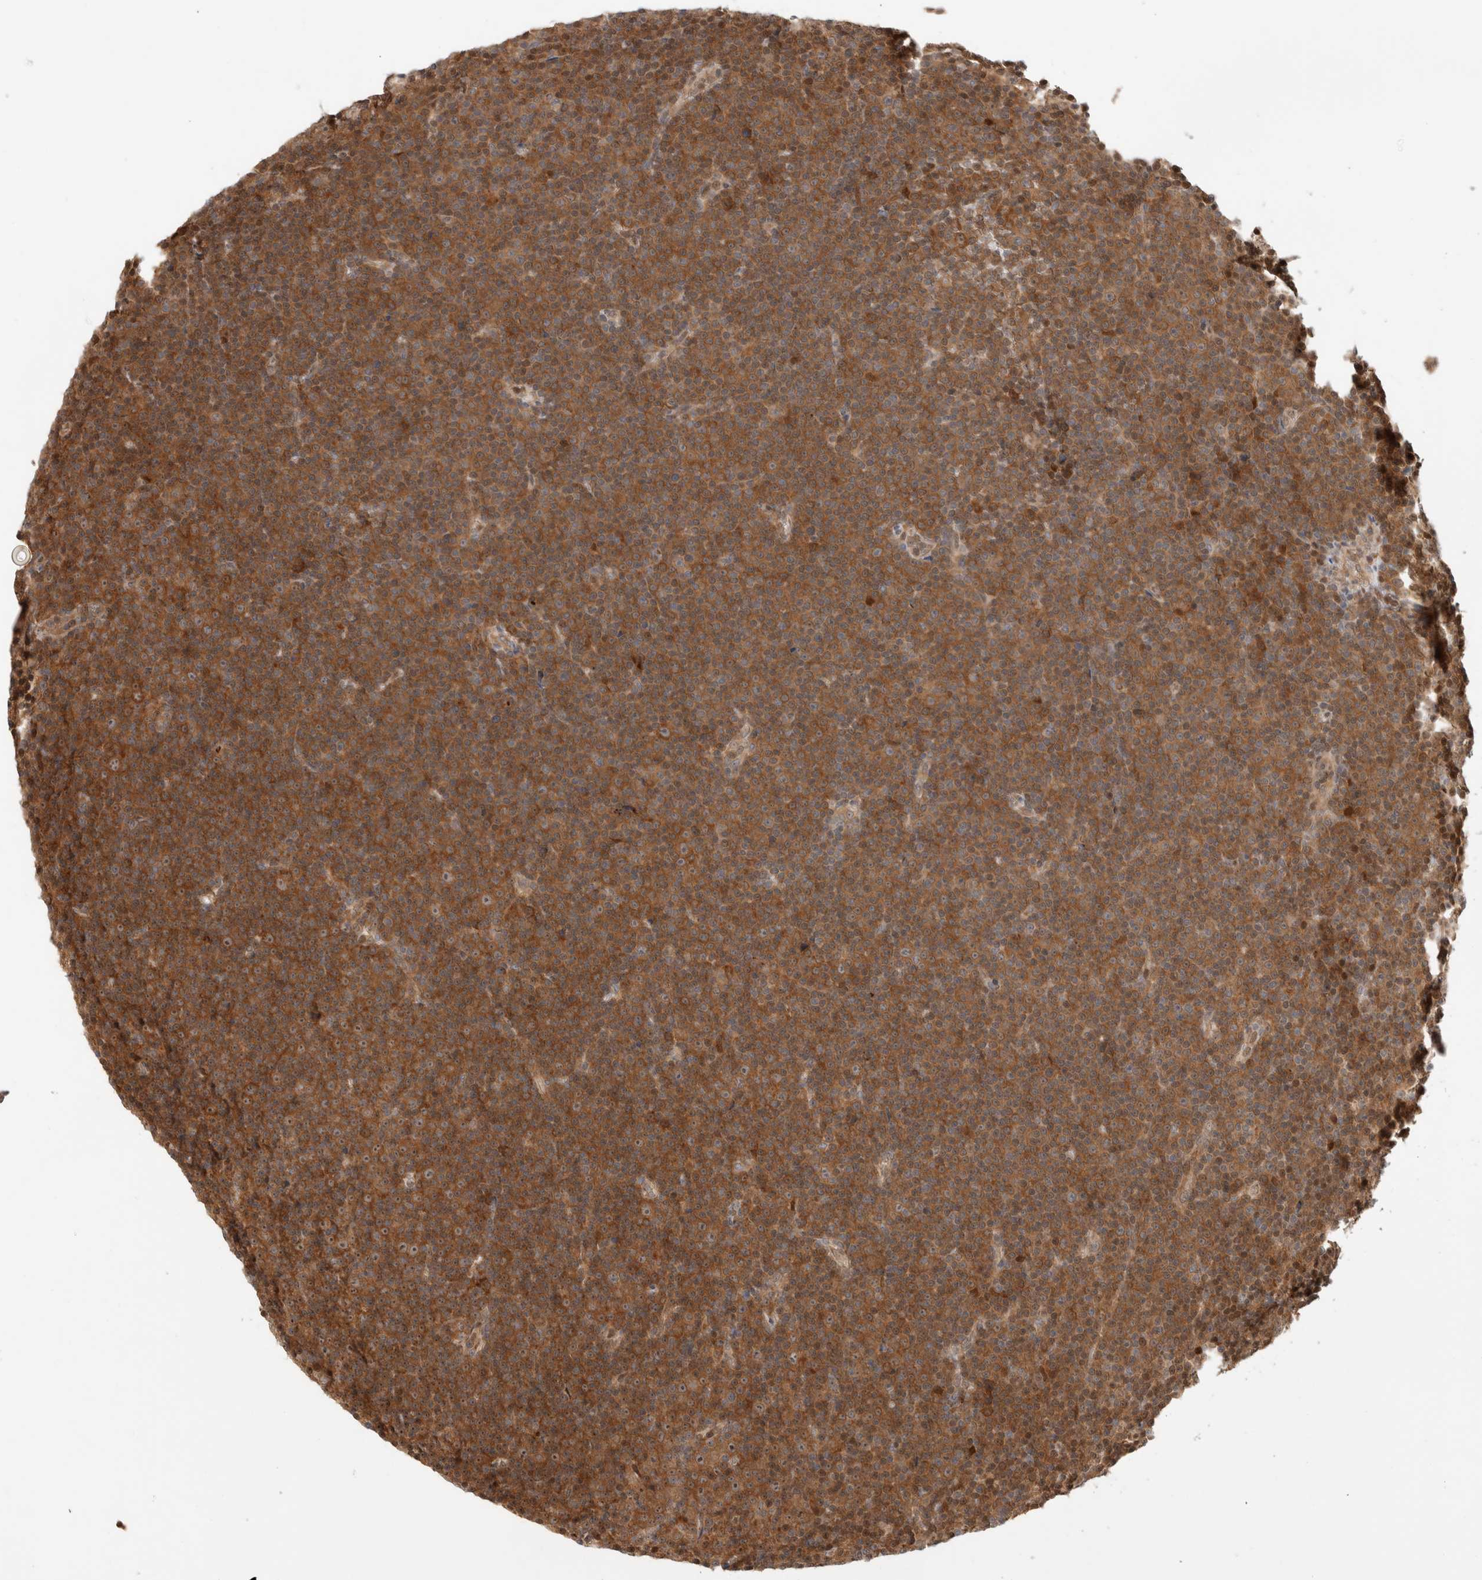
{"staining": {"intensity": "strong", "quantity": ">75%", "location": "cytoplasmic/membranous"}, "tissue": "lymphoma", "cell_type": "Tumor cells", "image_type": "cancer", "snomed": [{"axis": "morphology", "description": "Malignant lymphoma, non-Hodgkin's type, Low grade"}, {"axis": "topography", "description": "Lymph node"}], "caption": "The photomicrograph shows staining of low-grade malignant lymphoma, non-Hodgkin's type, revealing strong cytoplasmic/membranous protein positivity (brown color) within tumor cells.", "gene": "OTUD6B", "patient": {"sex": "female", "age": 67}}